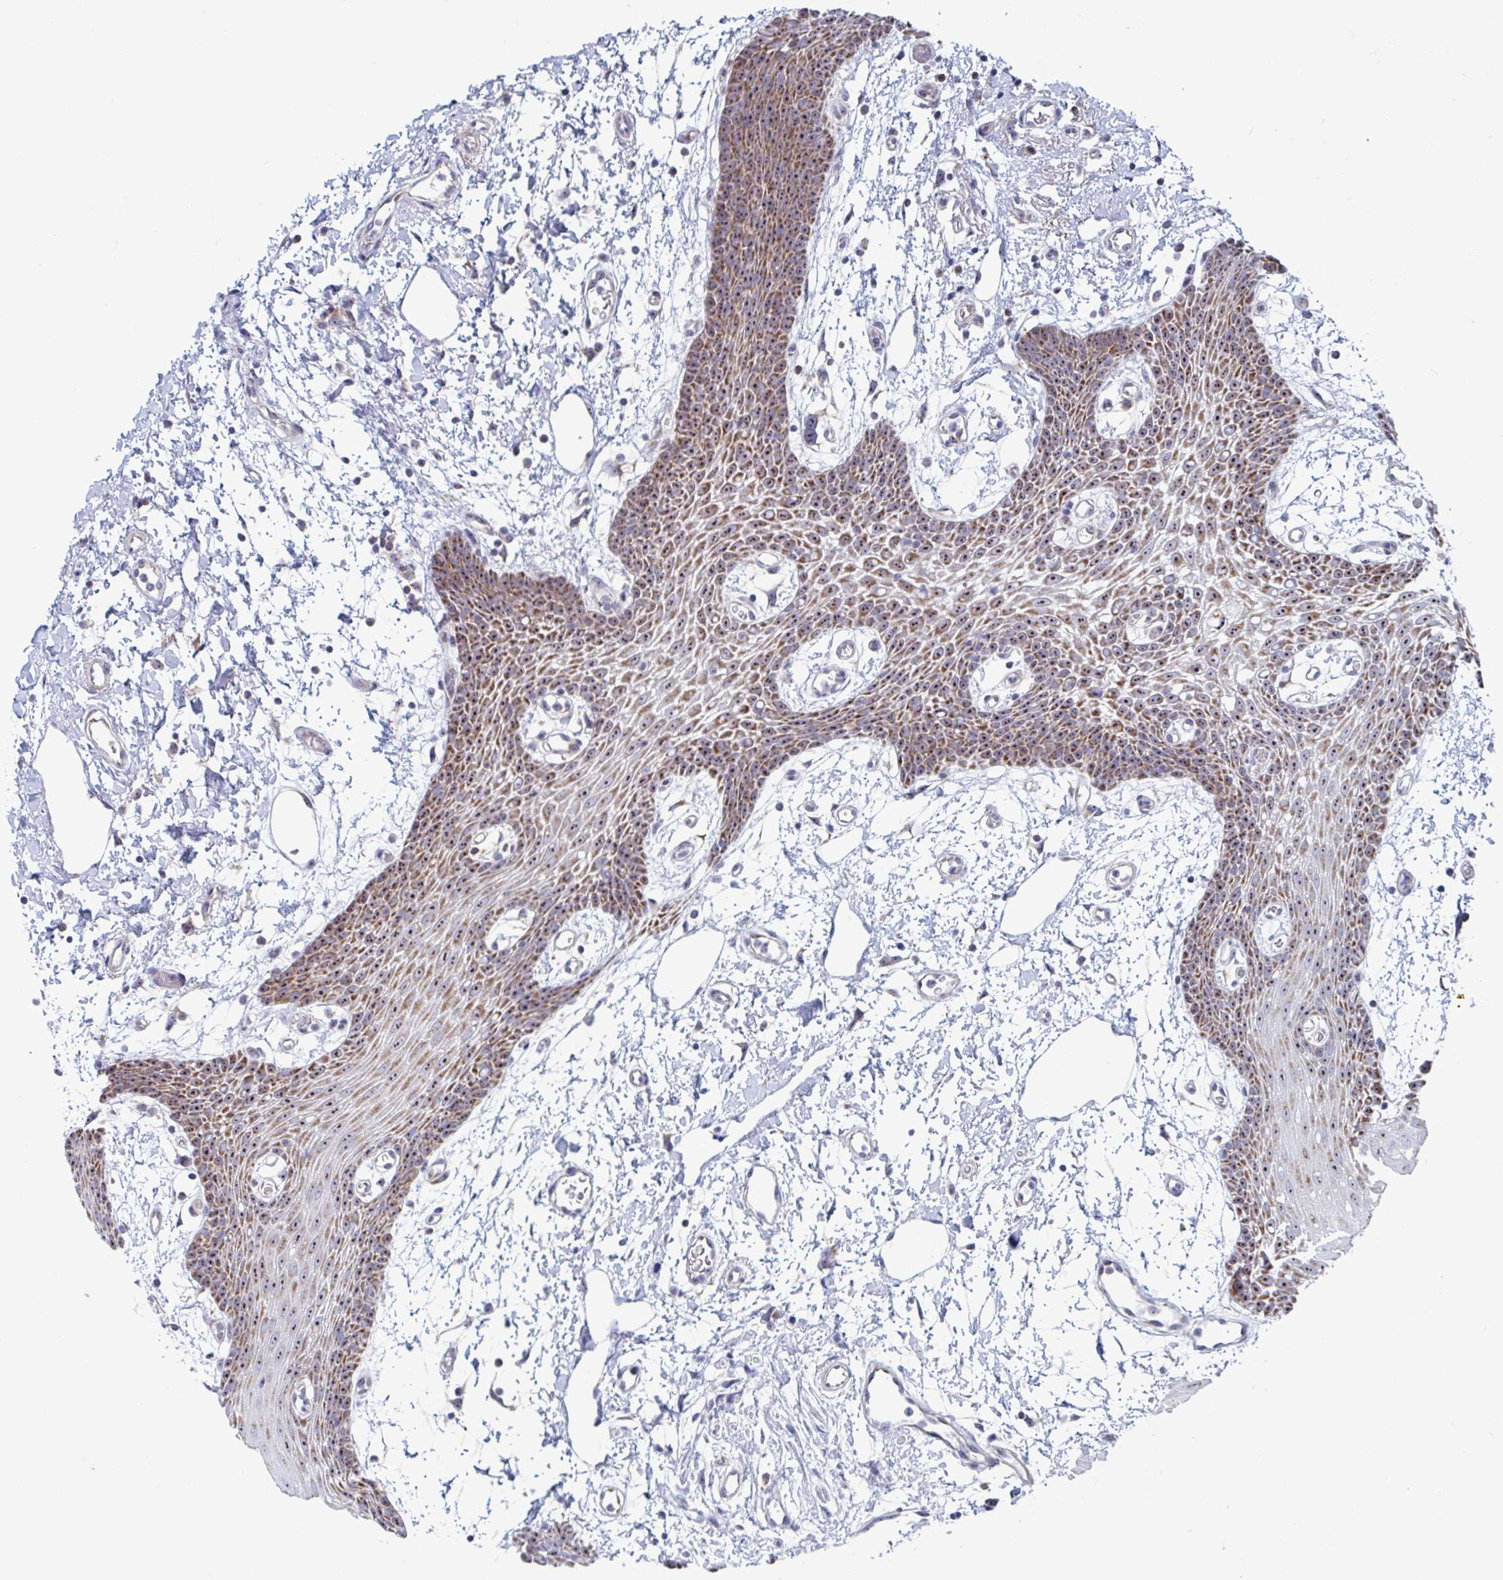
{"staining": {"intensity": "strong", "quantity": "25%-75%", "location": "cytoplasmic/membranous,nuclear"}, "tissue": "oral mucosa", "cell_type": "Squamous epithelial cells", "image_type": "normal", "snomed": [{"axis": "morphology", "description": "Normal tissue, NOS"}, {"axis": "topography", "description": "Oral tissue"}], "caption": "Immunohistochemical staining of benign human oral mucosa demonstrates strong cytoplasmic/membranous,nuclear protein positivity in about 25%-75% of squamous epithelial cells.", "gene": "MRPL53", "patient": {"sex": "female", "age": 59}}